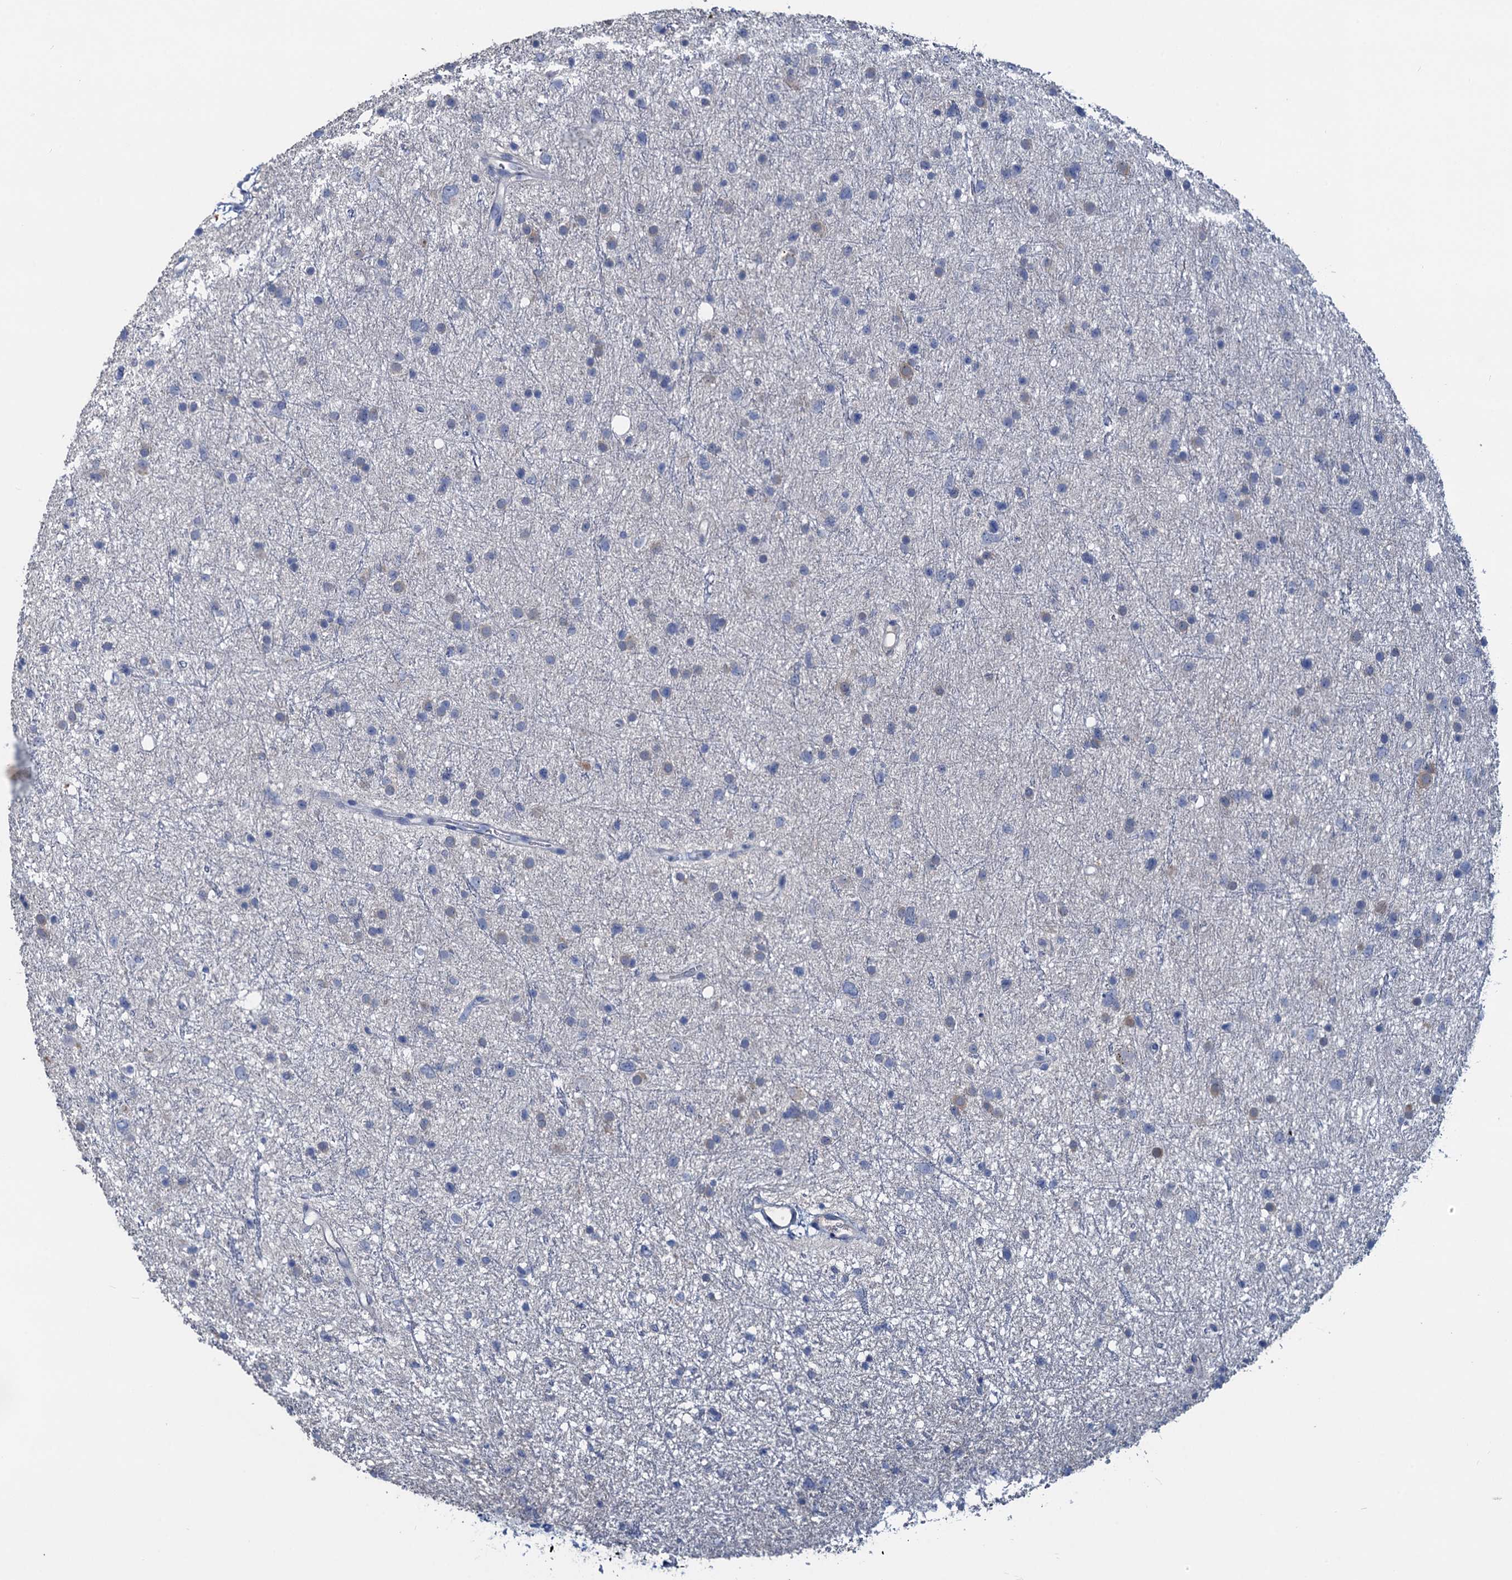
{"staining": {"intensity": "negative", "quantity": "none", "location": "none"}, "tissue": "glioma", "cell_type": "Tumor cells", "image_type": "cancer", "snomed": [{"axis": "morphology", "description": "Glioma, malignant, Low grade"}, {"axis": "topography", "description": "Cerebral cortex"}], "caption": "Malignant glioma (low-grade) stained for a protein using immunohistochemistry displays no staining tumor cells.", "gene": "RTKN2", "patient": {"sex": "female", "age": 39}}